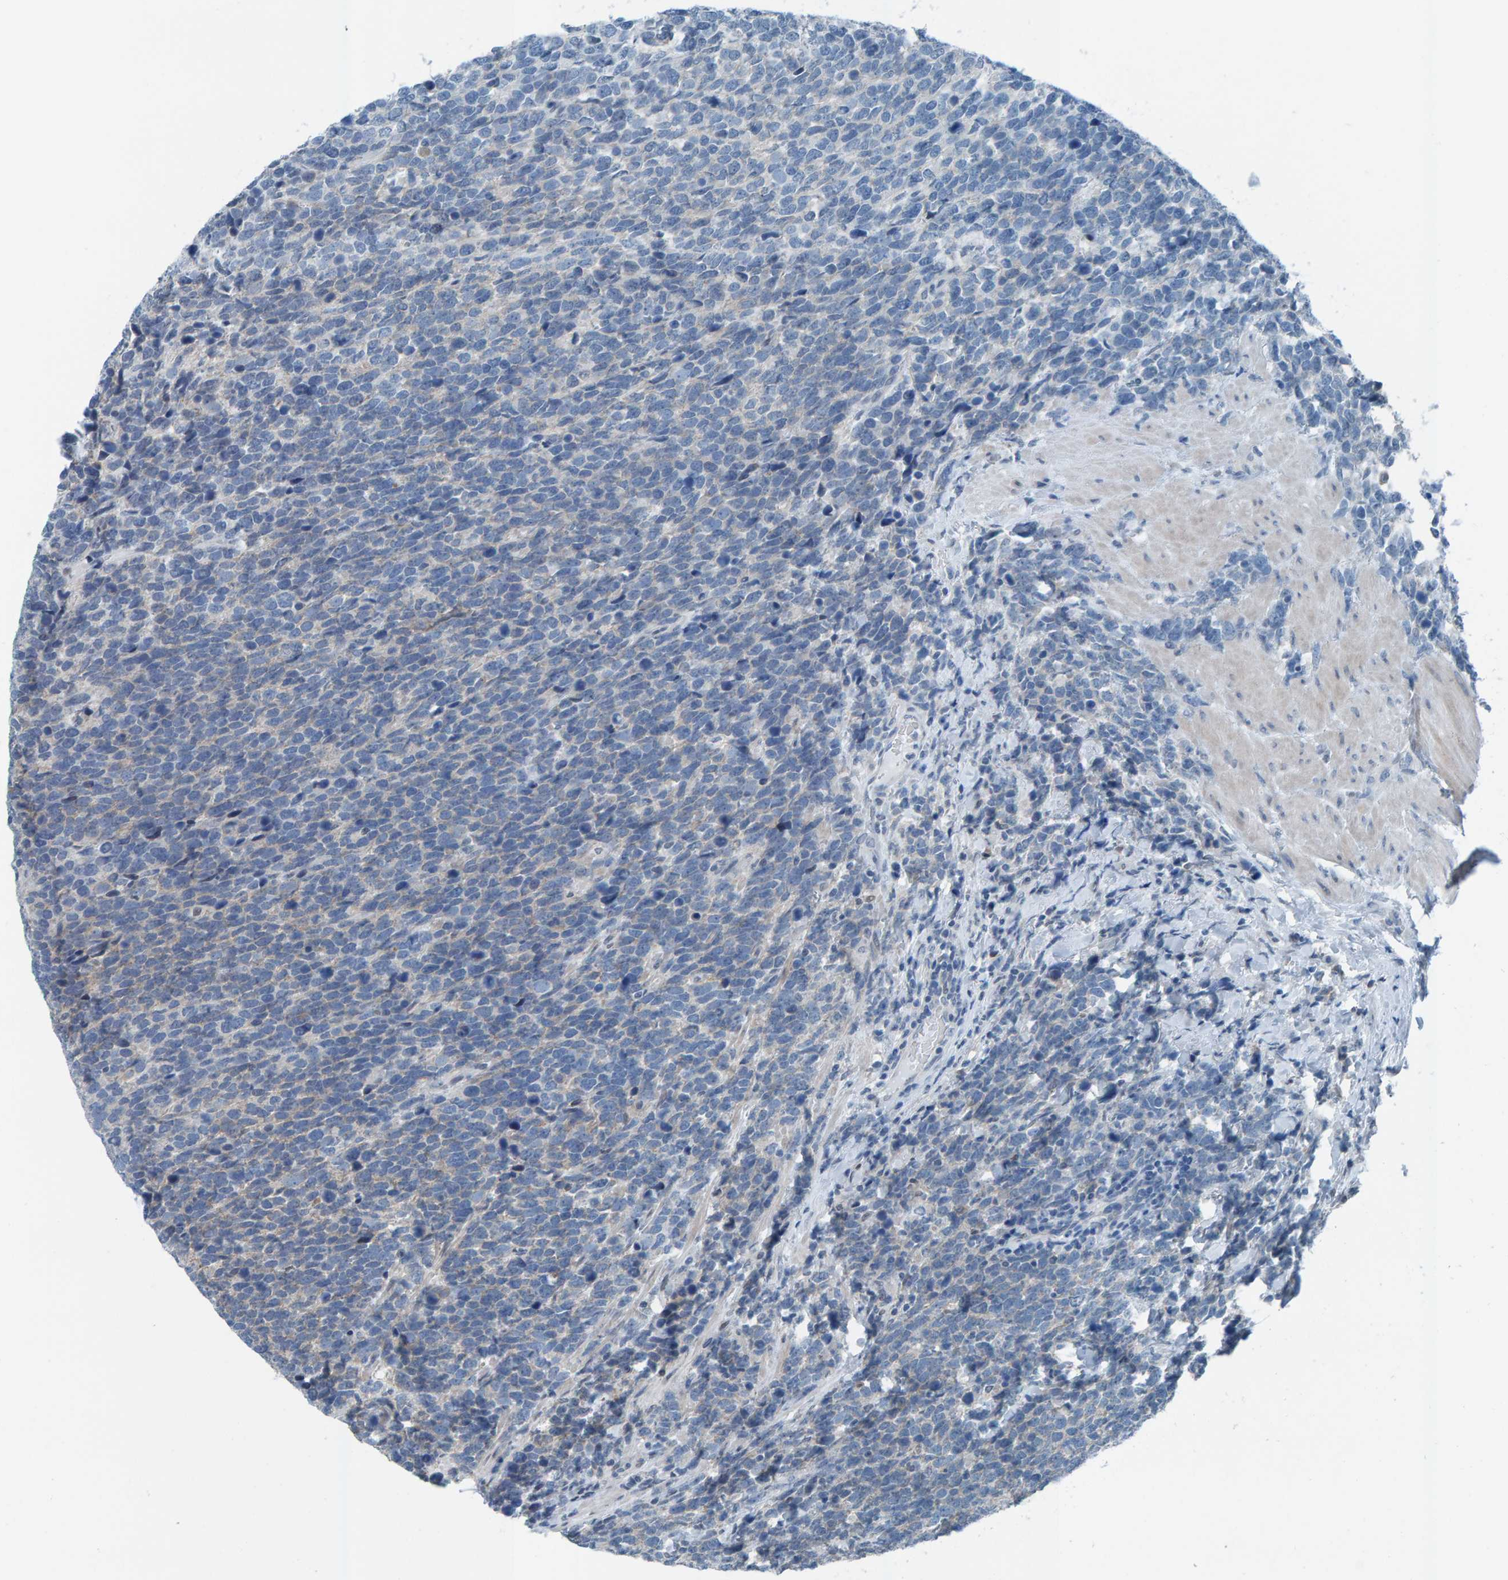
{"staining": {"intensity": "negative", "quantity": "none", "location": "none"}, "tissue": "urothelial cancer", "cell_type": "Tumor cells", "image_type": "cancer", "snomed": [{"axis": "morphology", "description": "Urothelial carcinoma, High grade"}, {"axis": "topography", "description": "Urinary bladder"}], "caption": "Tumor cells show no significant staining in urothelial cancer.", "gene": "CNP", "patient": {"sex": "female", "age": 82}}